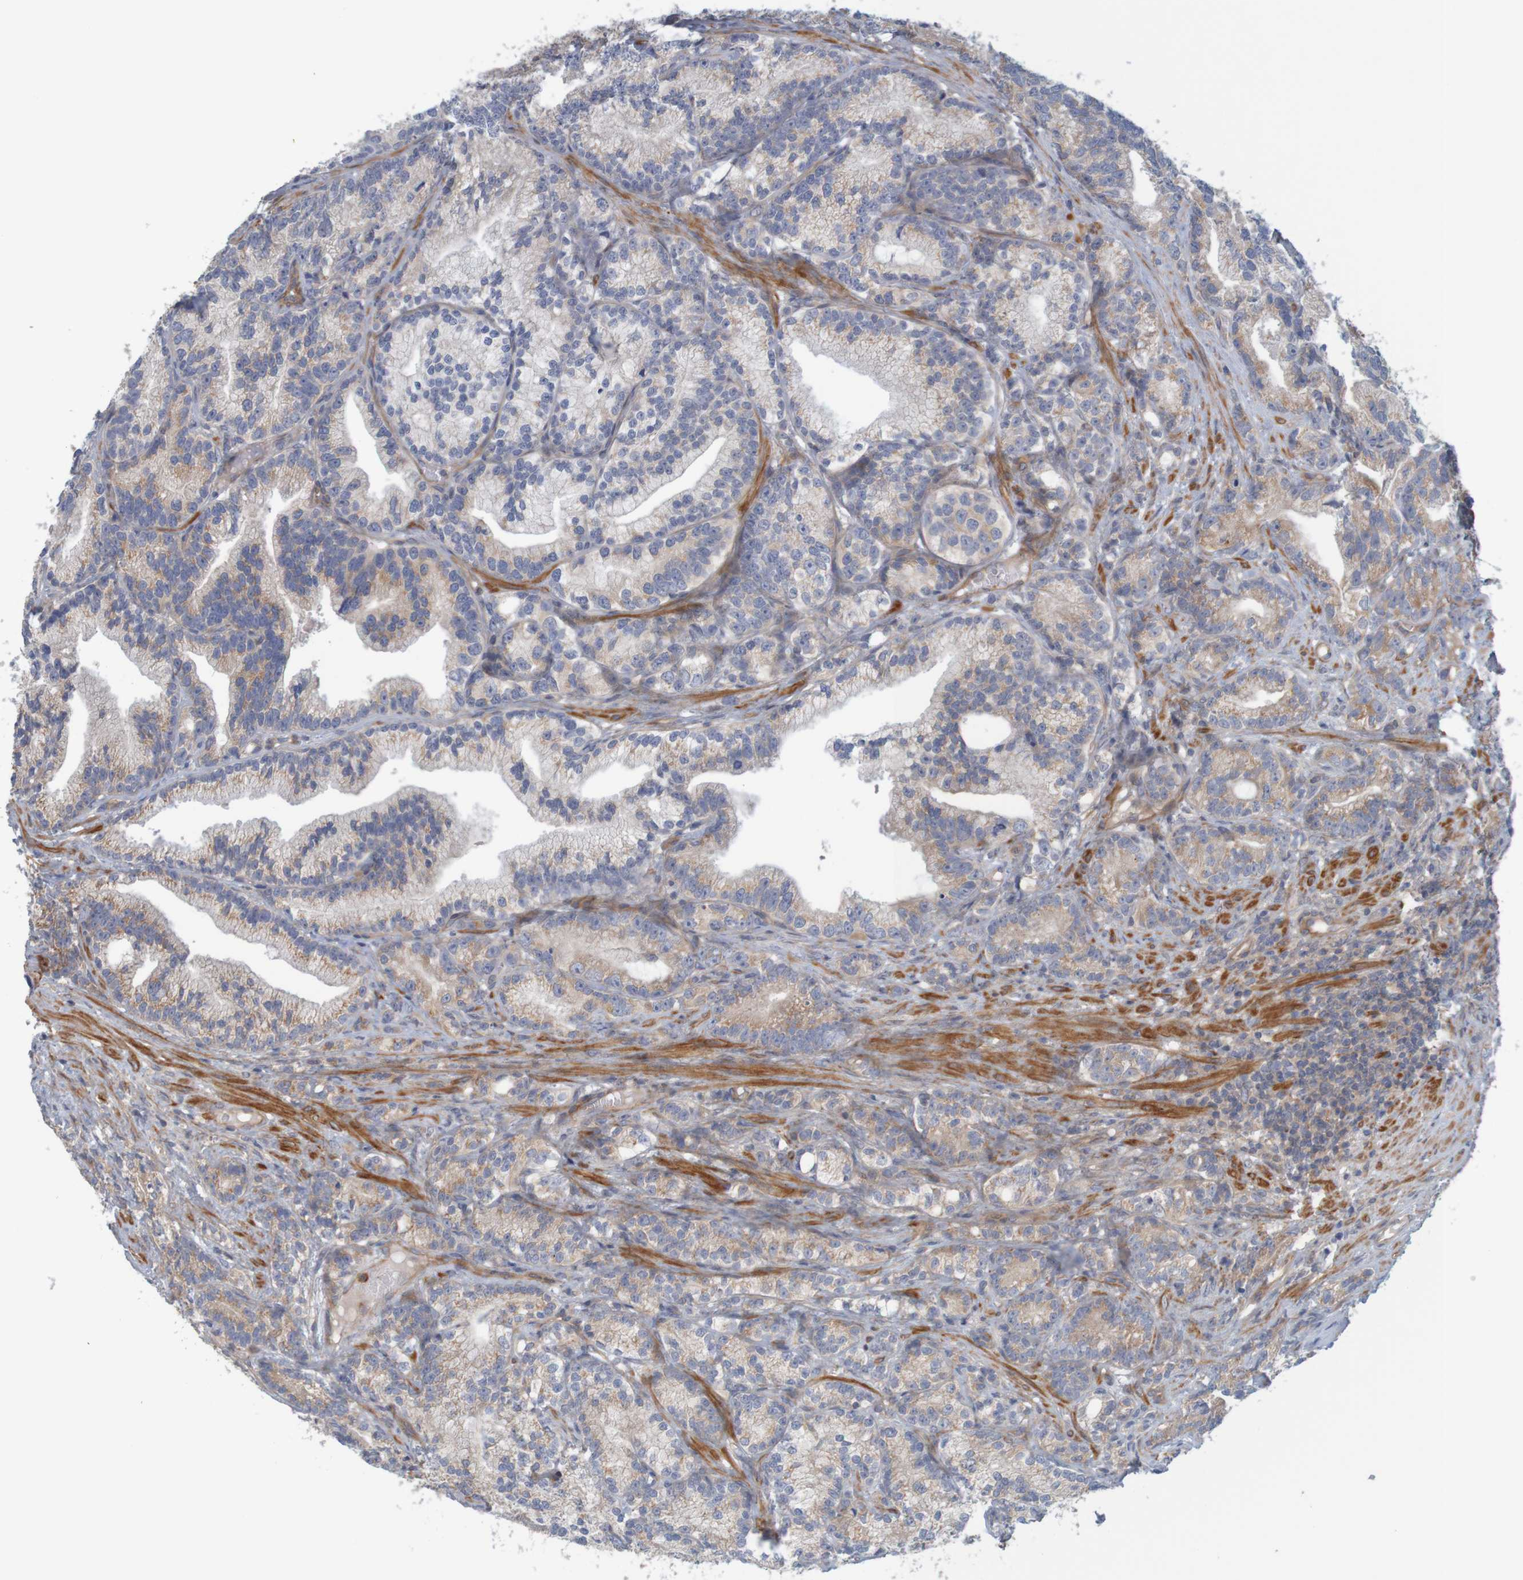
{"staining": {"intensity": "weak", "quantity": "<25%", "location": "cytoplasmic/membranous"}, "tissue": "prostate cancer", "cell_type": "Tumor cells", "image_type": "cancer", "snomed": [{"axis": "morphology", "description": "Adenocarcinoma, Low grade"}, {"axis": "topography", "description": "Prostate"}], "caption": "Immunohistochemical staining of low-grade adenocarcinoma (prostate) demonstrates no significant positivity in tumor cells.", "gene": "KRT23", "patient": {"sex": "male", "age": 89}}